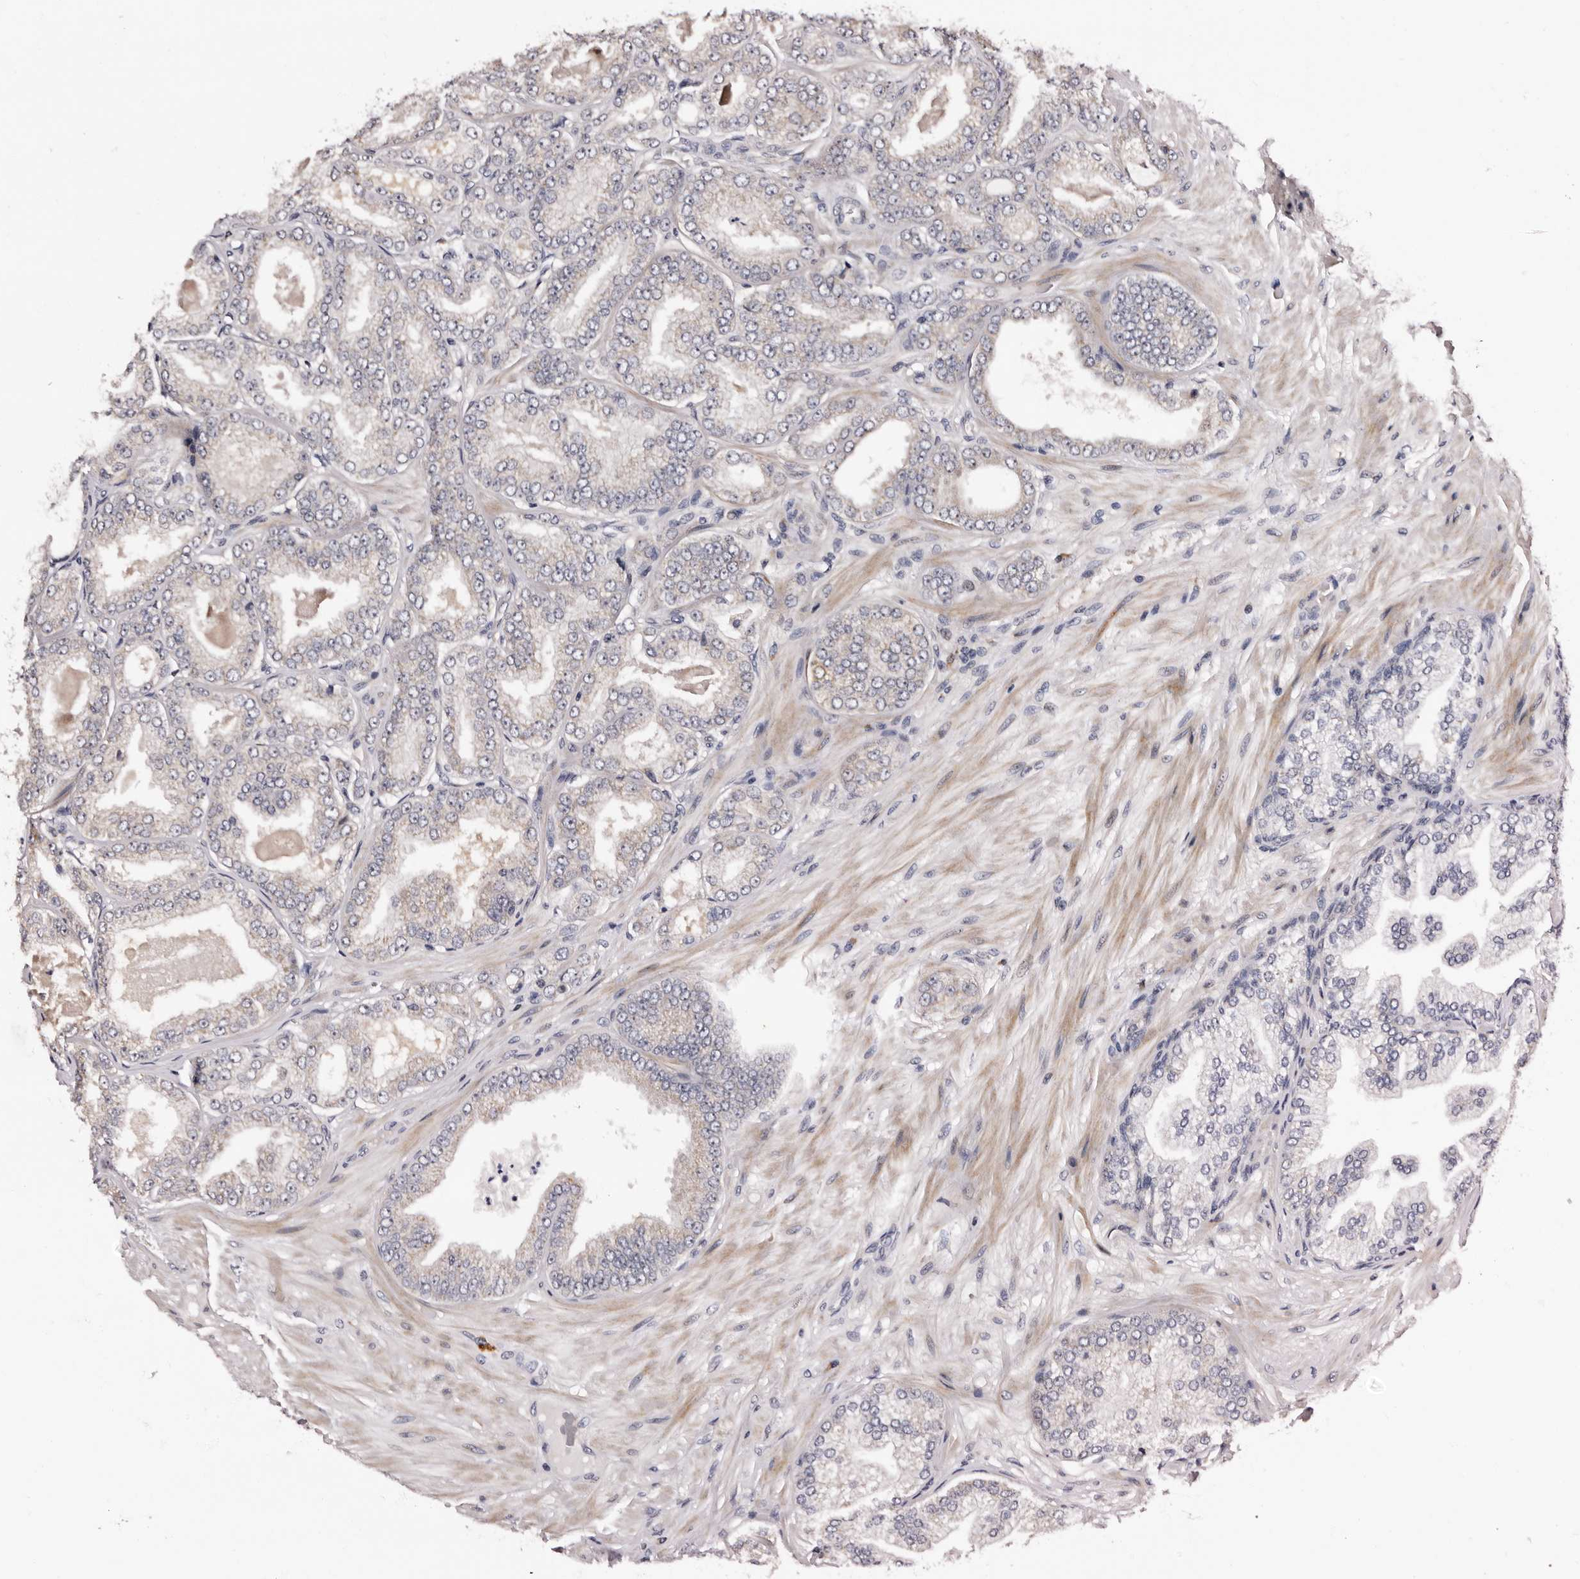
{"staining": {"intensity": "negative", "quantity": "none", "location": "none"}, "tissue": "prostate cancer", "cell_type": "Tumor cells", "image_type": "cancer", "snomed": [{"axis": "morphology", "description": "Adenocarcinoma, Low grade"}, {"axis": "topography", "description": "Prostate"}], "caption": "Immunohistochemical staining of prostate cancer (low-grade adenocarcinoma) reveals no significant positivity in tumor cells.", "gene": "TAF4B", "patient": {"sex": "male", "age": 63}}